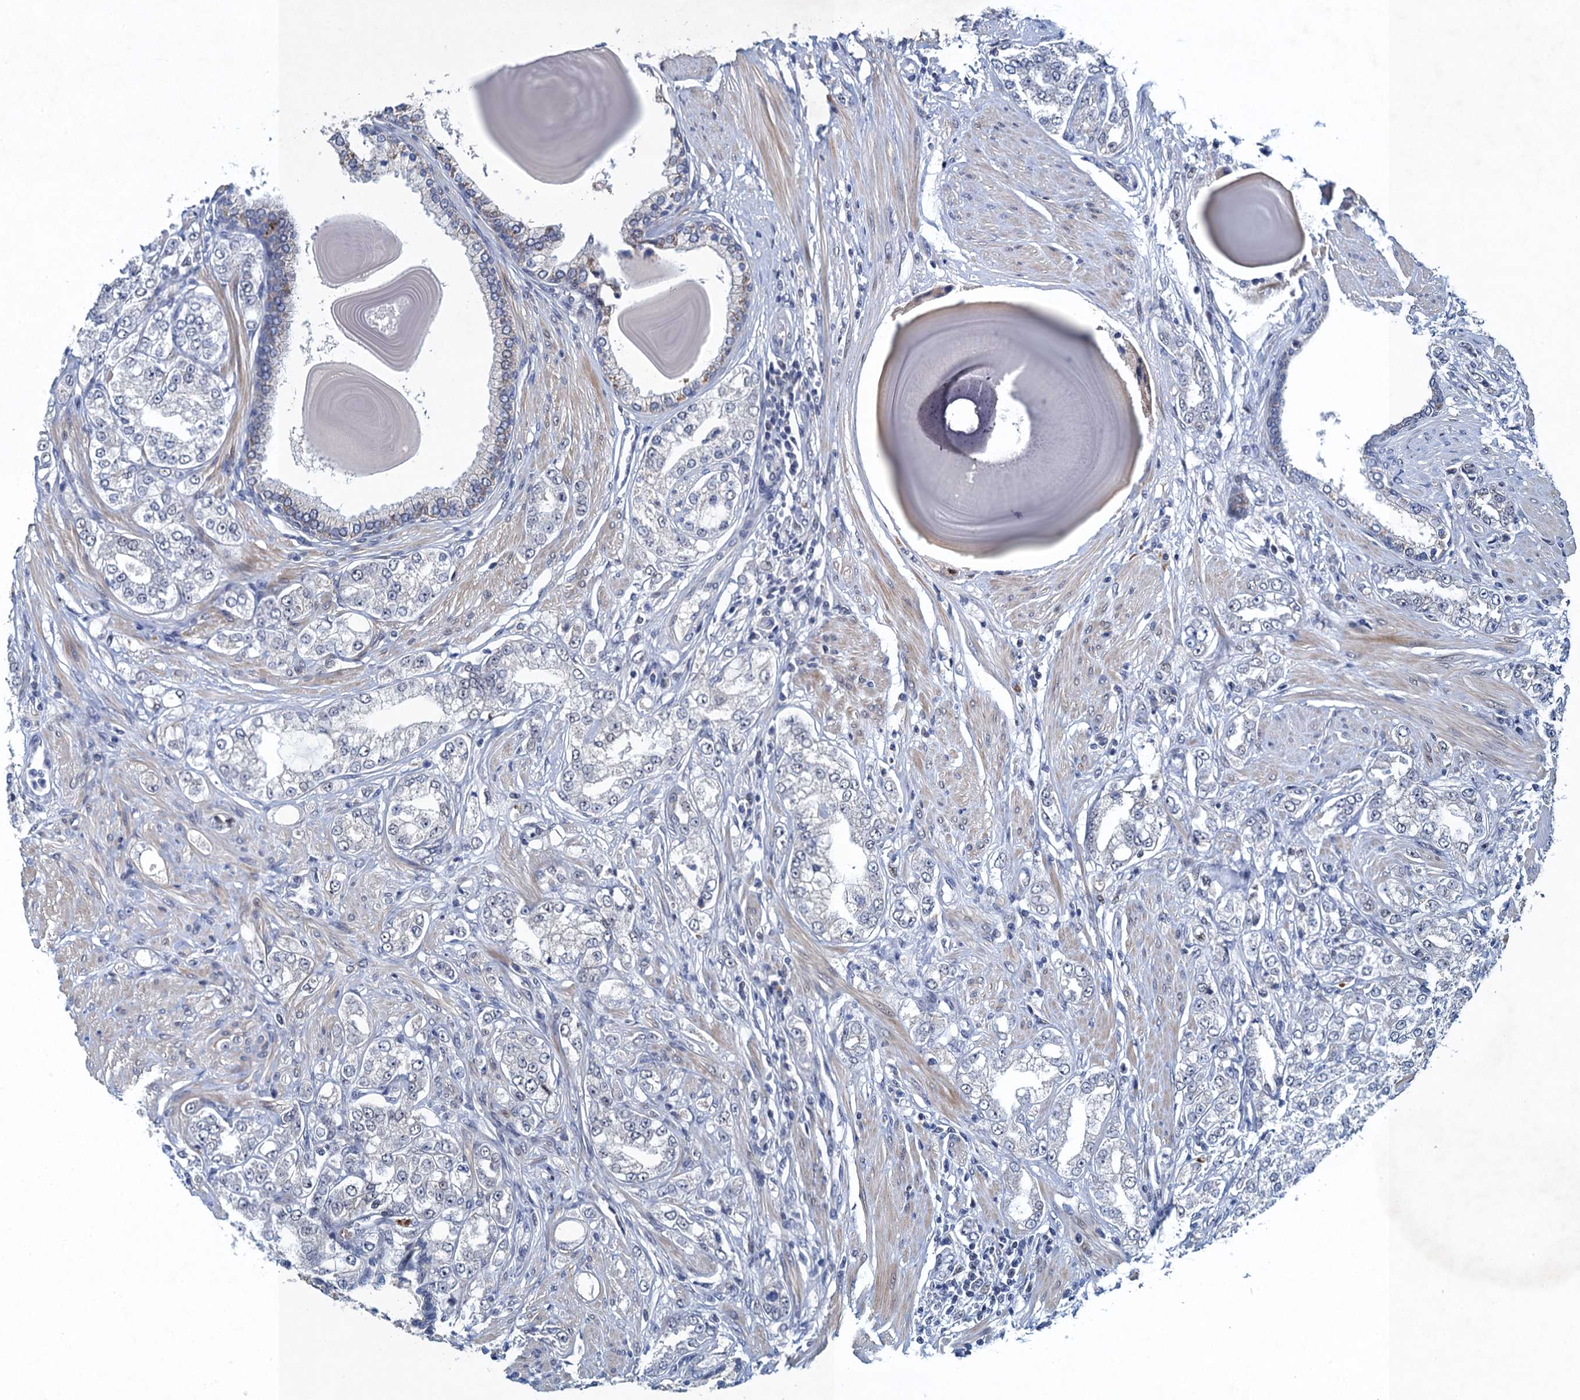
{"staining": {"intensity": "negative", "quantity": "none", "location": "none"}, "tissue": "prostate cancer", "cell_type": "Tumor cells", "image_type": "cancer", "snomed": [{"axis": "morphology", "description": "Adenocarcinoma, High grade"}, {"axis": "topography", "description": "Prostate"}], "caption": "High power microscopy micrograph of an immunohistochemistry (IHC) image of prostate cancer, revealing no significant expression in tumor cells. Nuclei are stained in blue.", "gene": "ATOSA", "patient": {"sex": "male", "age": 64}}